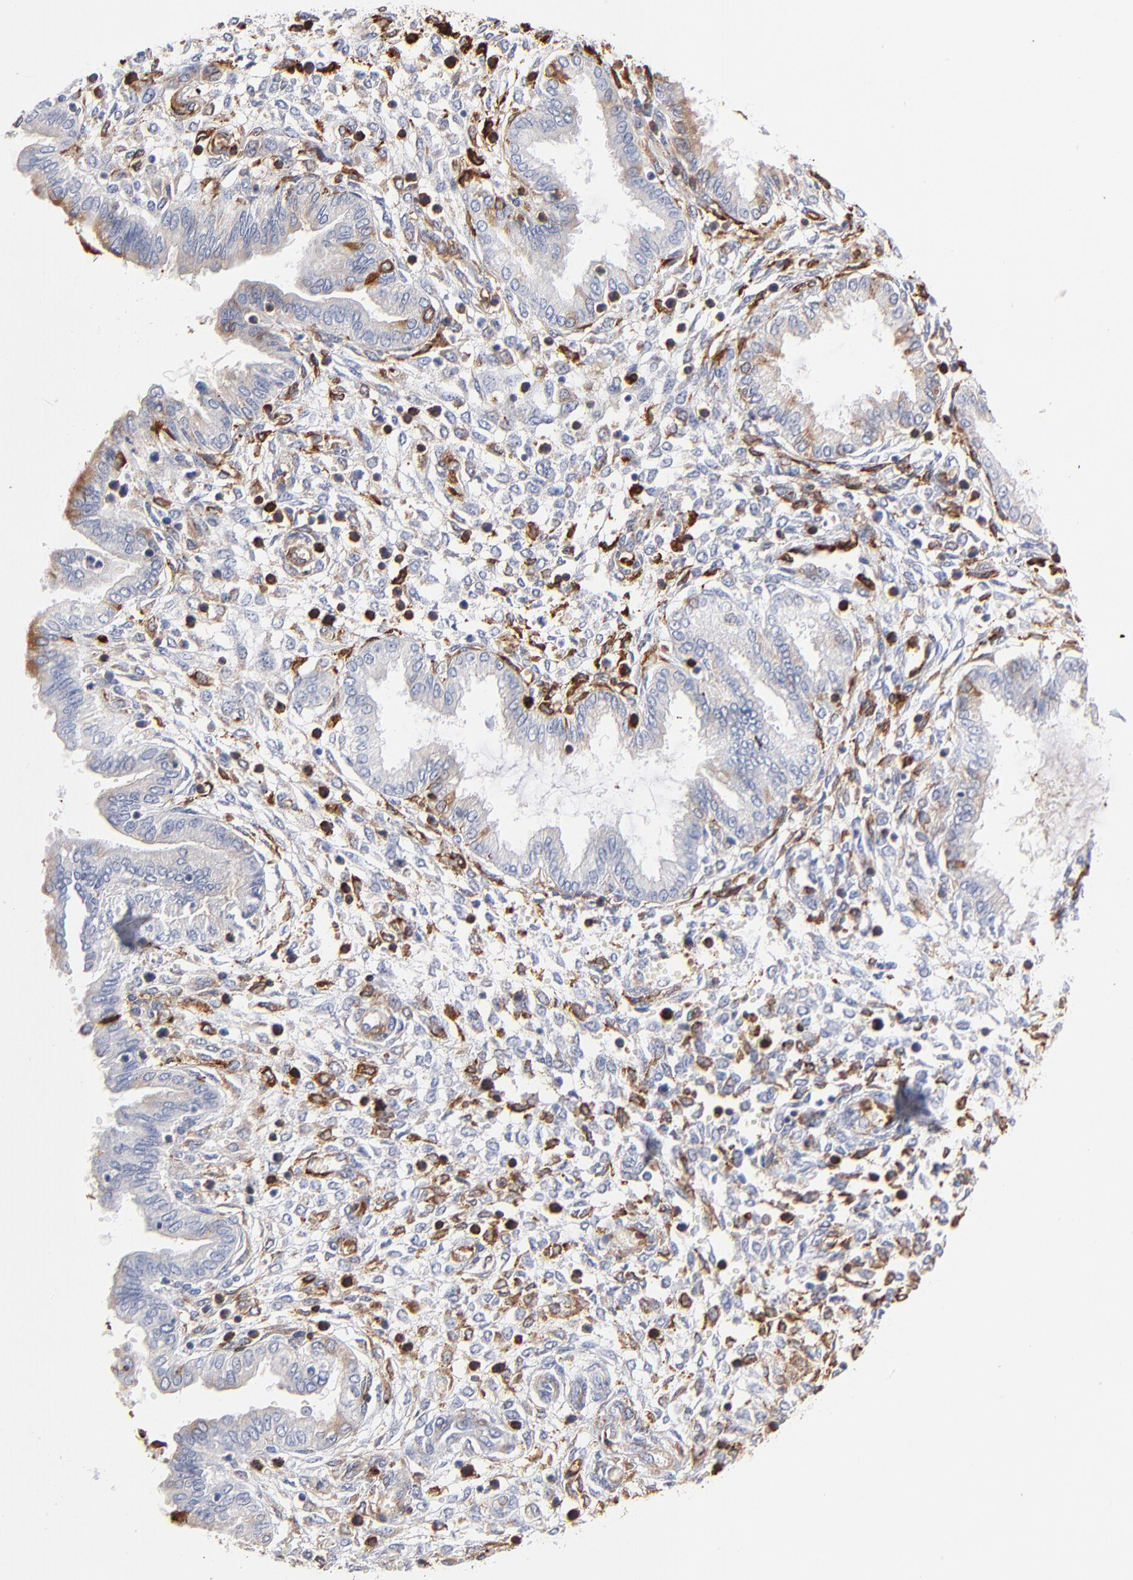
{"staining": {"intensity": "moderate", "quantity": "25%-75%", "location": "cytoplasmic/membranous"}, "tissue": "endometrium", "cell_type": "Cells in endometrial stroma", "image_type": "normal", "snomed": [{"axis": "morphology", "description": "Normal tissue, NOS"}, {"axis": "topography", "description": "Endometrium"}], "caption": "Protein expression analysis of unremarkable endometrium reveals moderate cytoplasmic/membranous staining in approximately 25%-75% of cells in endometrial stroma. (IHC, brightfield microscopy, high magnification).", "gene": "APOH", "patient": {"sex": "female", "age": 33}}